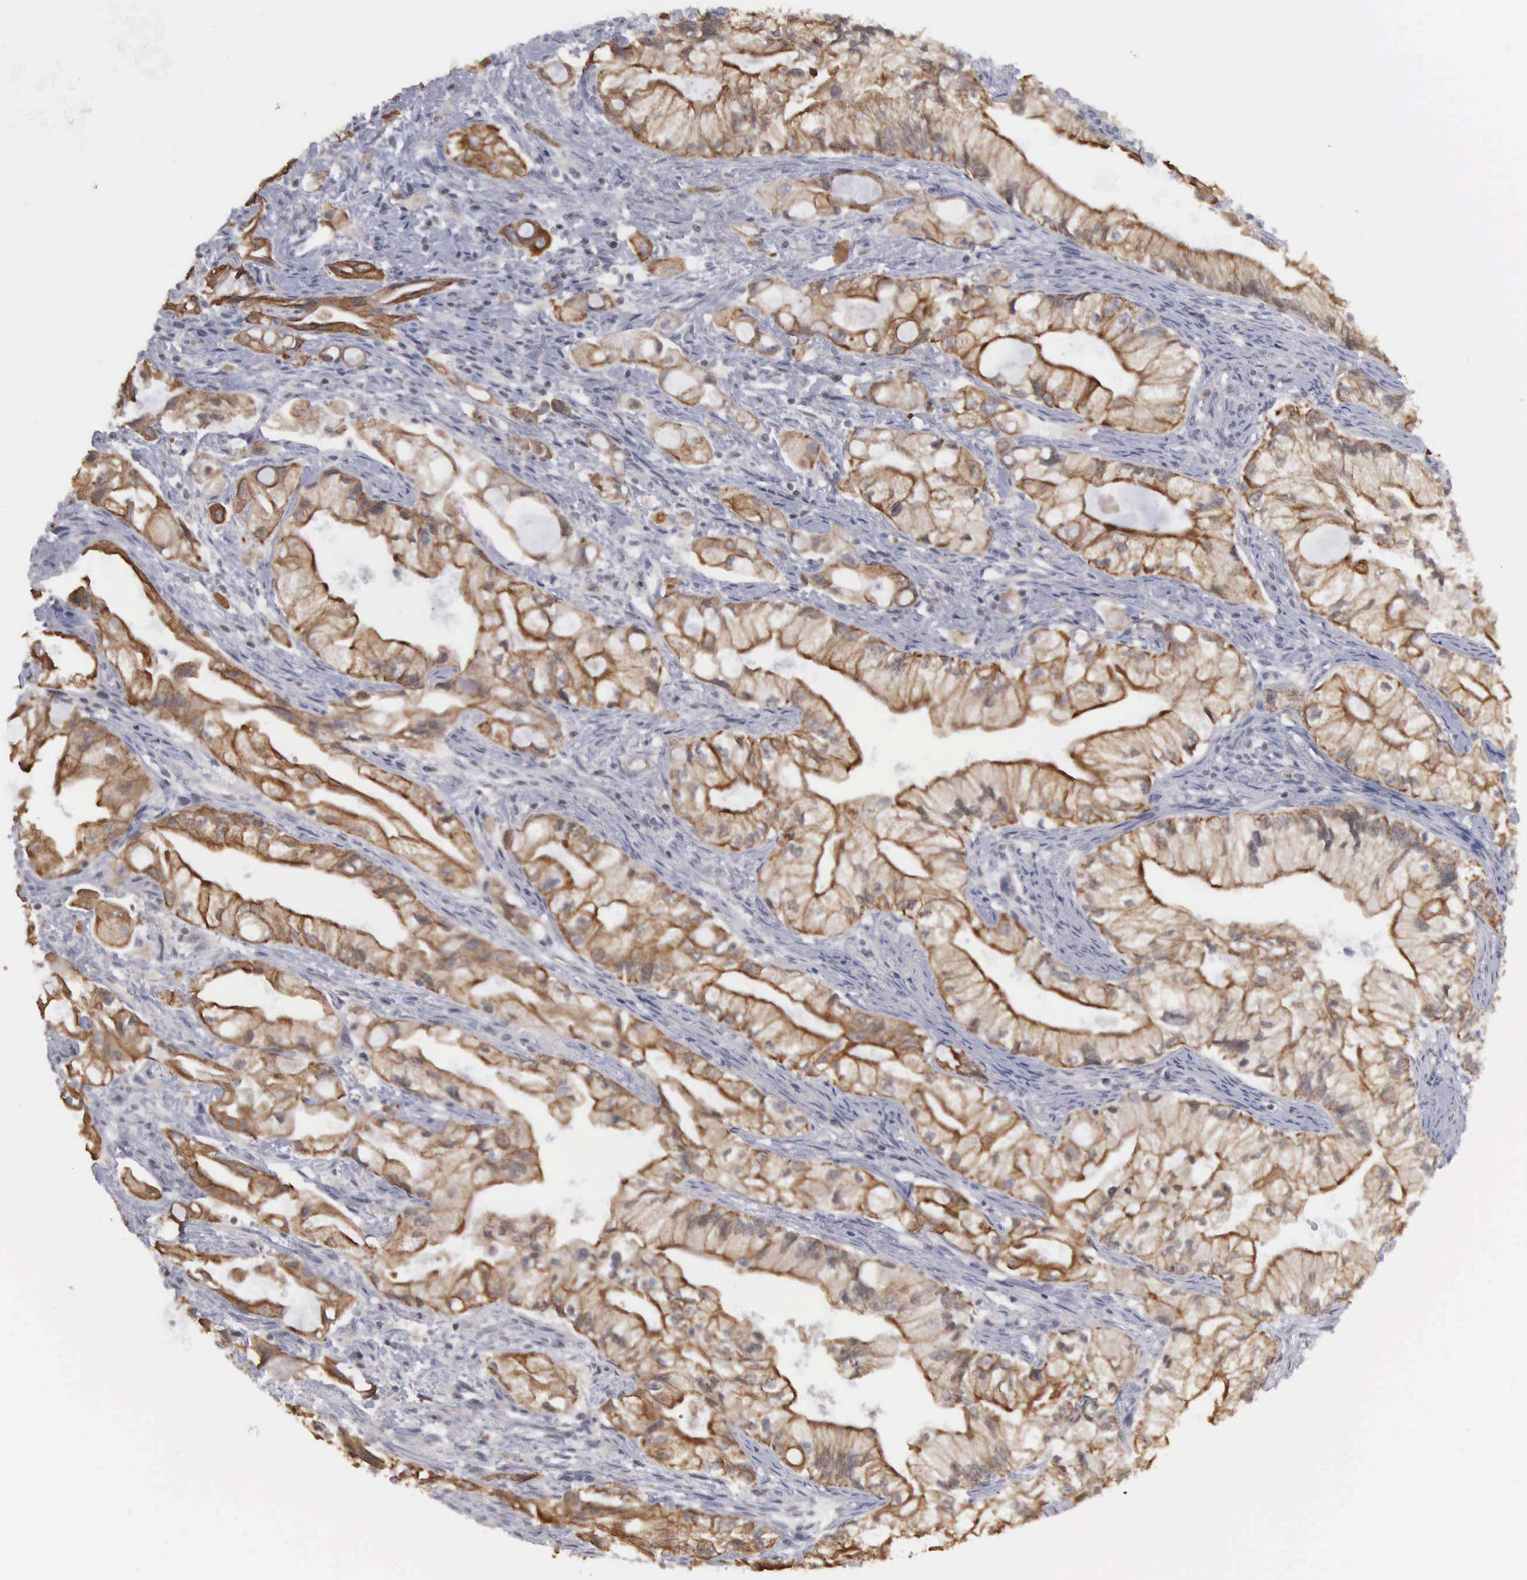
{"staining": {"intensity": "moderate", "quantity": "25%-75%", "location": "cytoplasmic/membranous"}, "tissue": "pancreatic cancer", "cell_type": "Tumor cells", "image_type": "cancer", "snomed": [{"axis": "morphology", "description": "Adenocarcinoma, NOS"}, {"axis": "topography", "description": "Pancreas"}], "caption": "Immunohistochemistry (IHC) staining of adenocarcinoma (pancreatic), which displays medium levels of moderate cytoplasmic/membranous expression in approximately 25%-75% of tumor cells indicating moderate cytoplasmic/membranous protein staining. The staining was performed using DAB (brown) for protein detection and nuclei were counterstained in hematoxylin (blue).", "gene": "WDR89", "patient": {"sex": "male", "age": 79}}